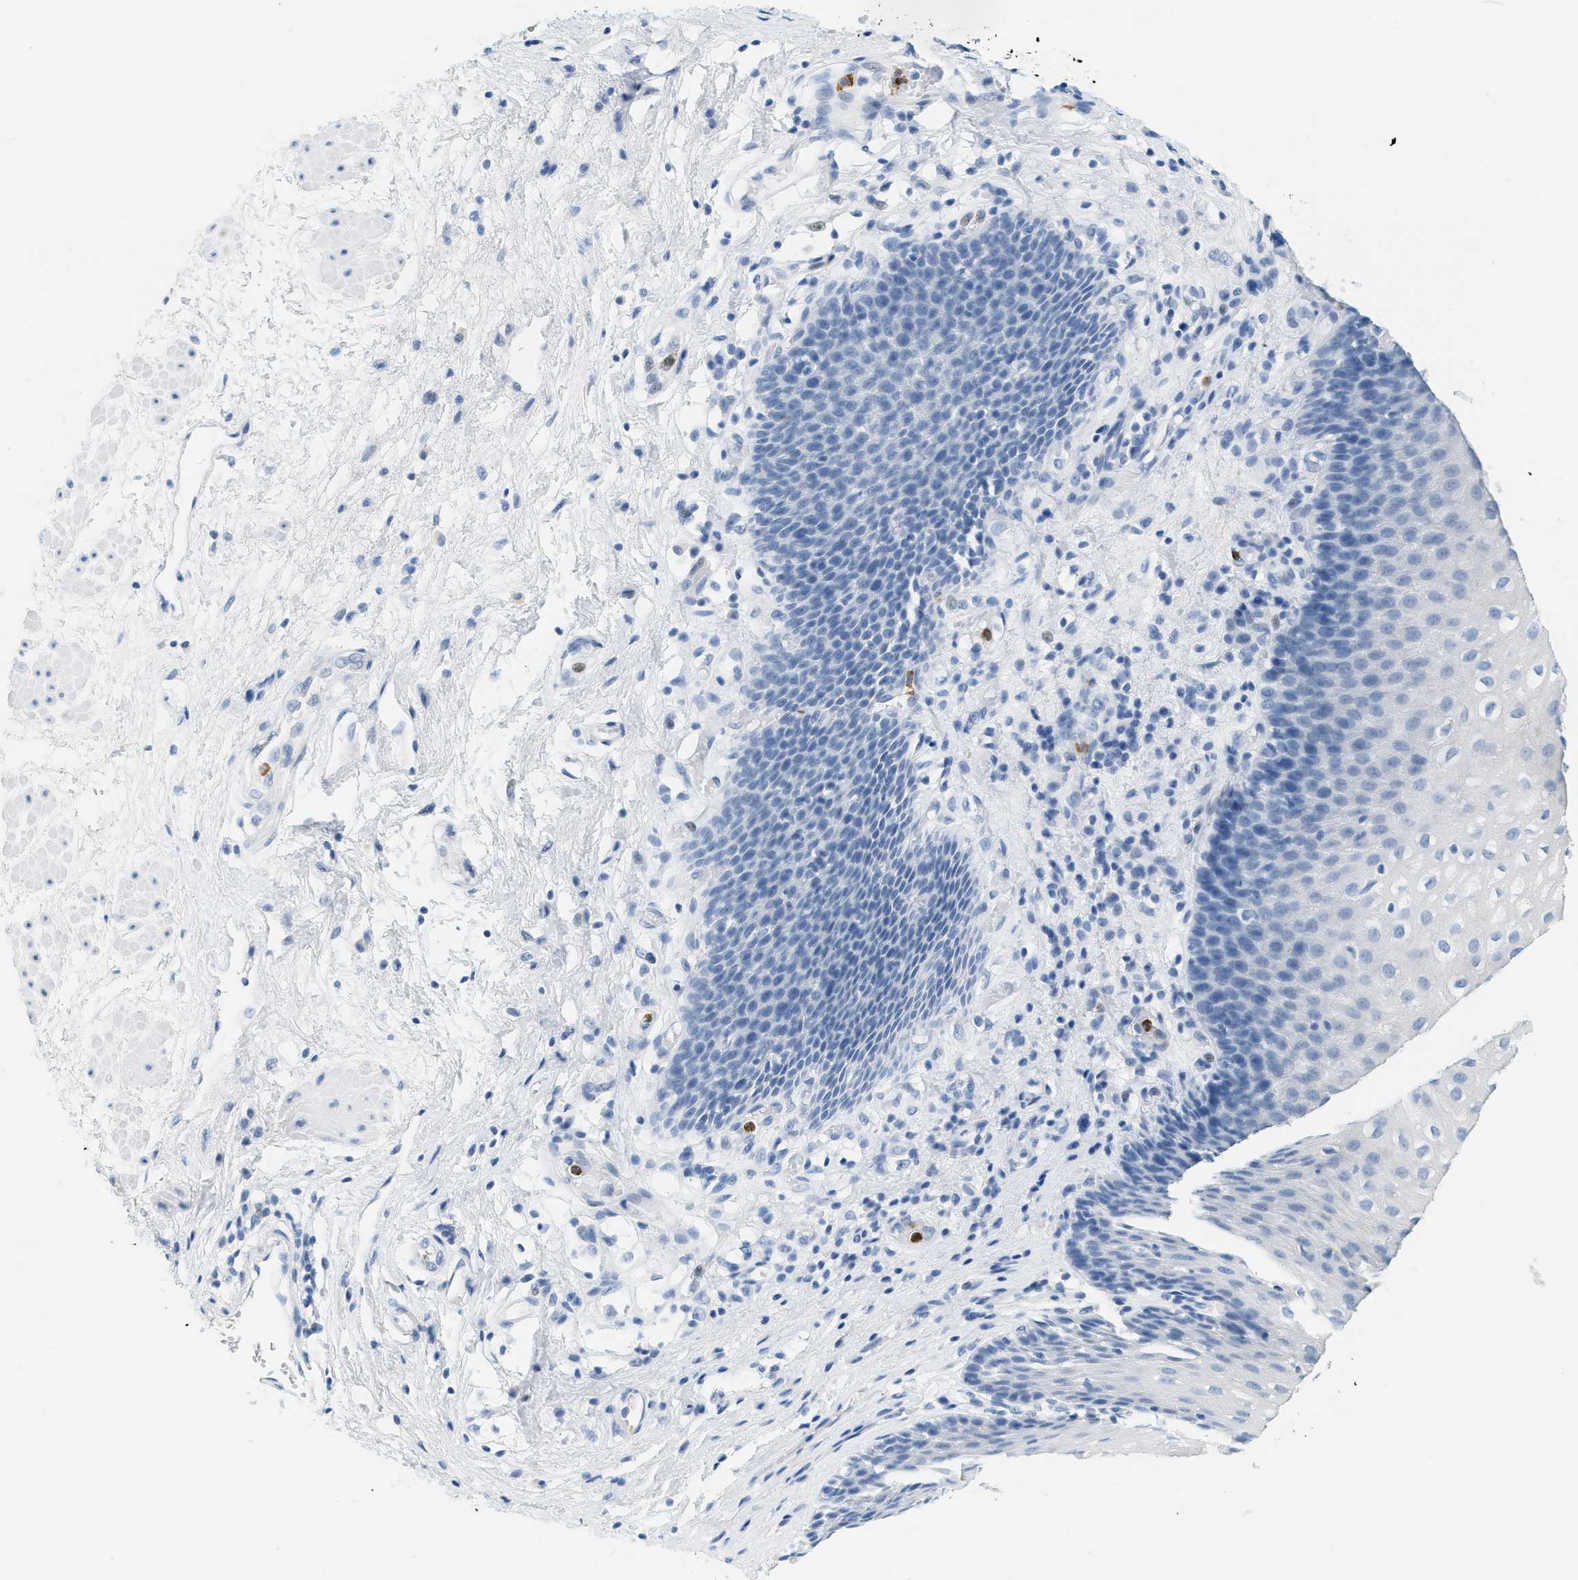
{"staining": {"intensity": "negative", "quantity": "none", "location": "none"}, "tissue": "esophagus", "cell_type": "Squamous epithelial cells", "image_type": "normal", "snomed": [{"axis": "morphology", "description": "Normal tissue, NOS"}, {"axis": "topography", "description": "Esophagus"}], "caption": "Squamous epithelial cells are negative for brown protein staining in normal esophagus. Nuclei are stained in blue.", "gene": "LCN2", "patient": {"sex": "male", "age": 48}}